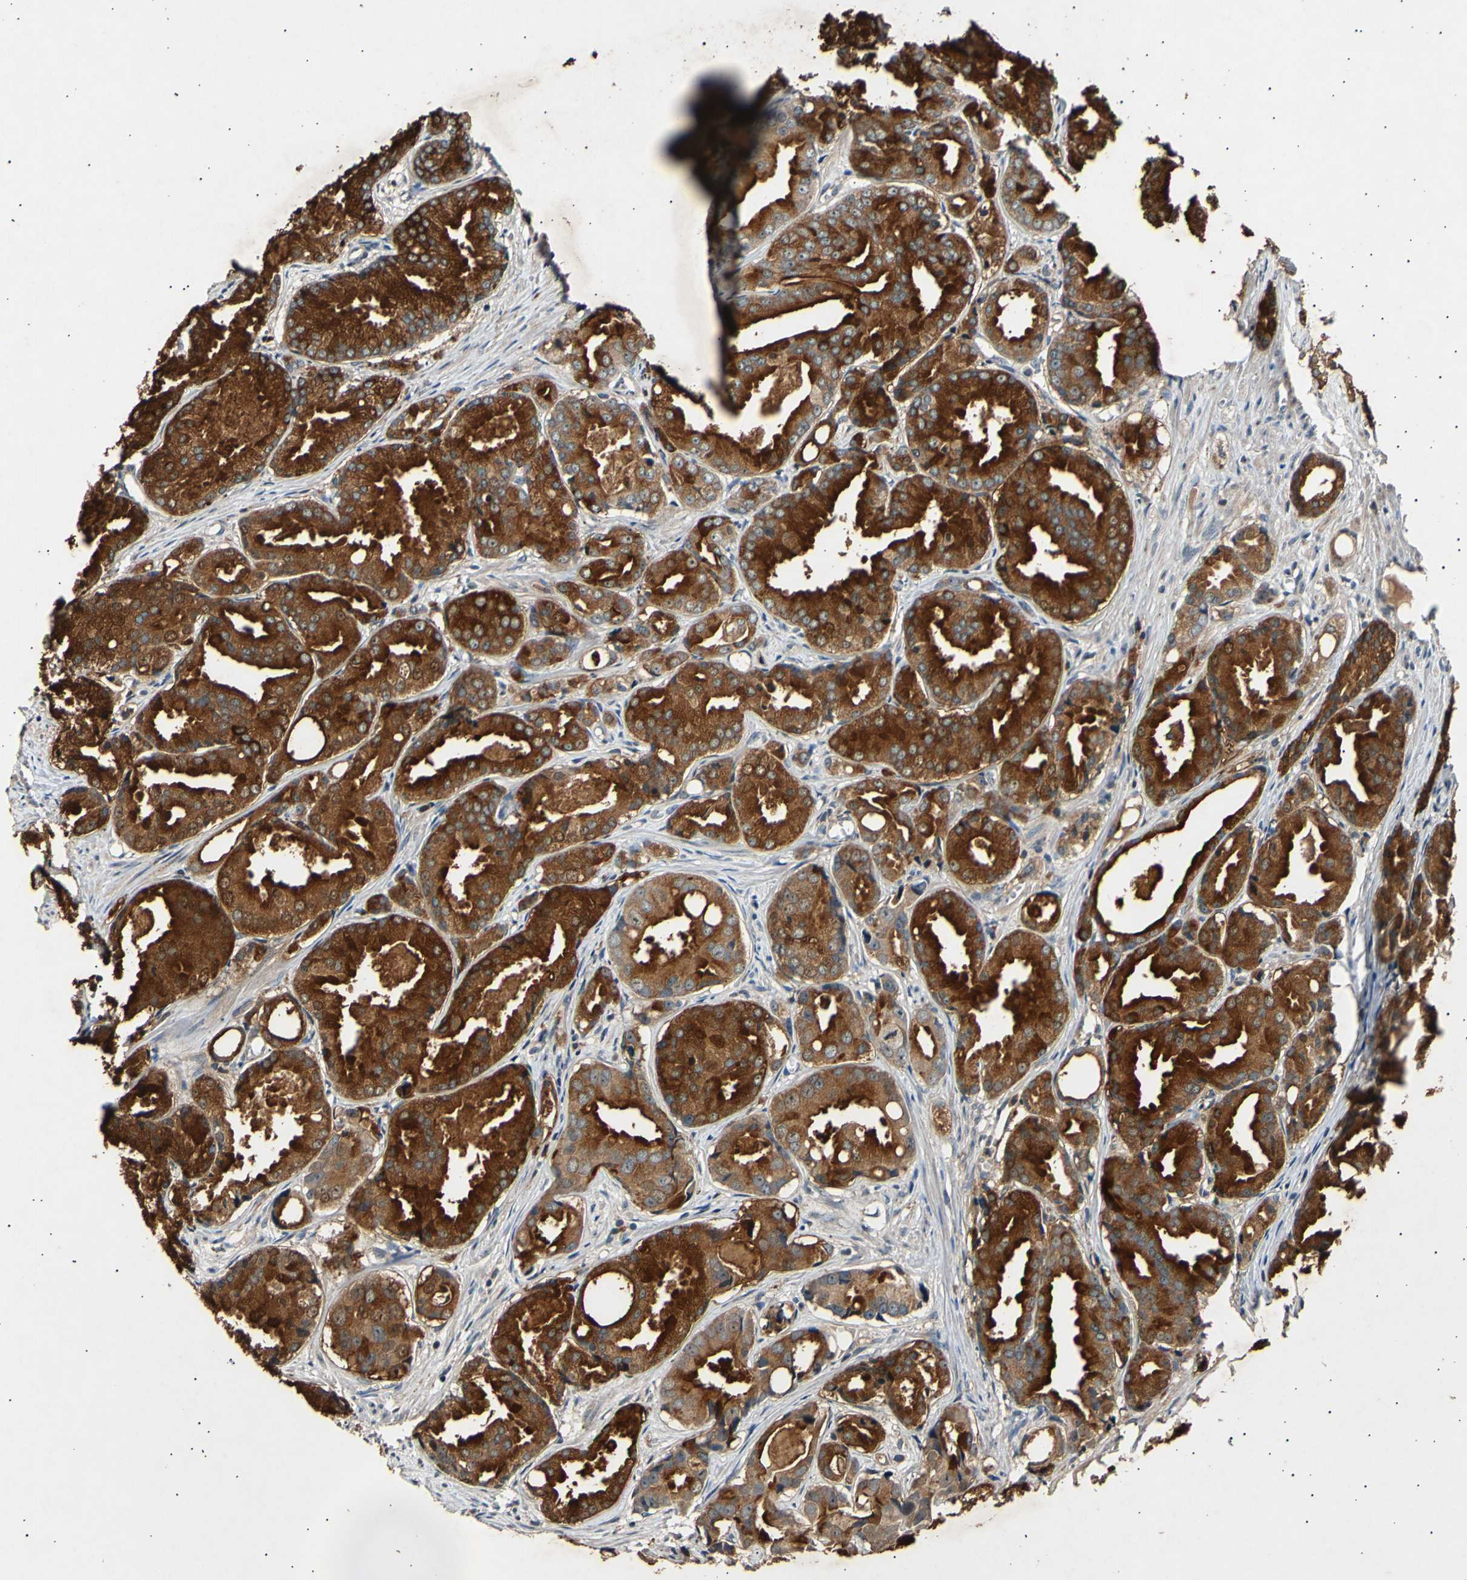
{"staining": {"intensity": "strong", "quantity": ">75%", "location": "cytoplasmic/membranous"}, "tissue": "prostate cancer", "cell_type": "Tumor cells", "image_type": "cancer", "snomed": [{"axis": "morphology", "description": "Adenocarcinoma, Low grade"}, {"axis": "topography", "description": "Prostate"}], "caption": "Prostate low-grade adenocarcinoma stained for a protein displays strong cytoplasmic/membranous positivity in tumor cells.", "gene": "ADCY3", "patient": {"sex": "male", "age": 72}}